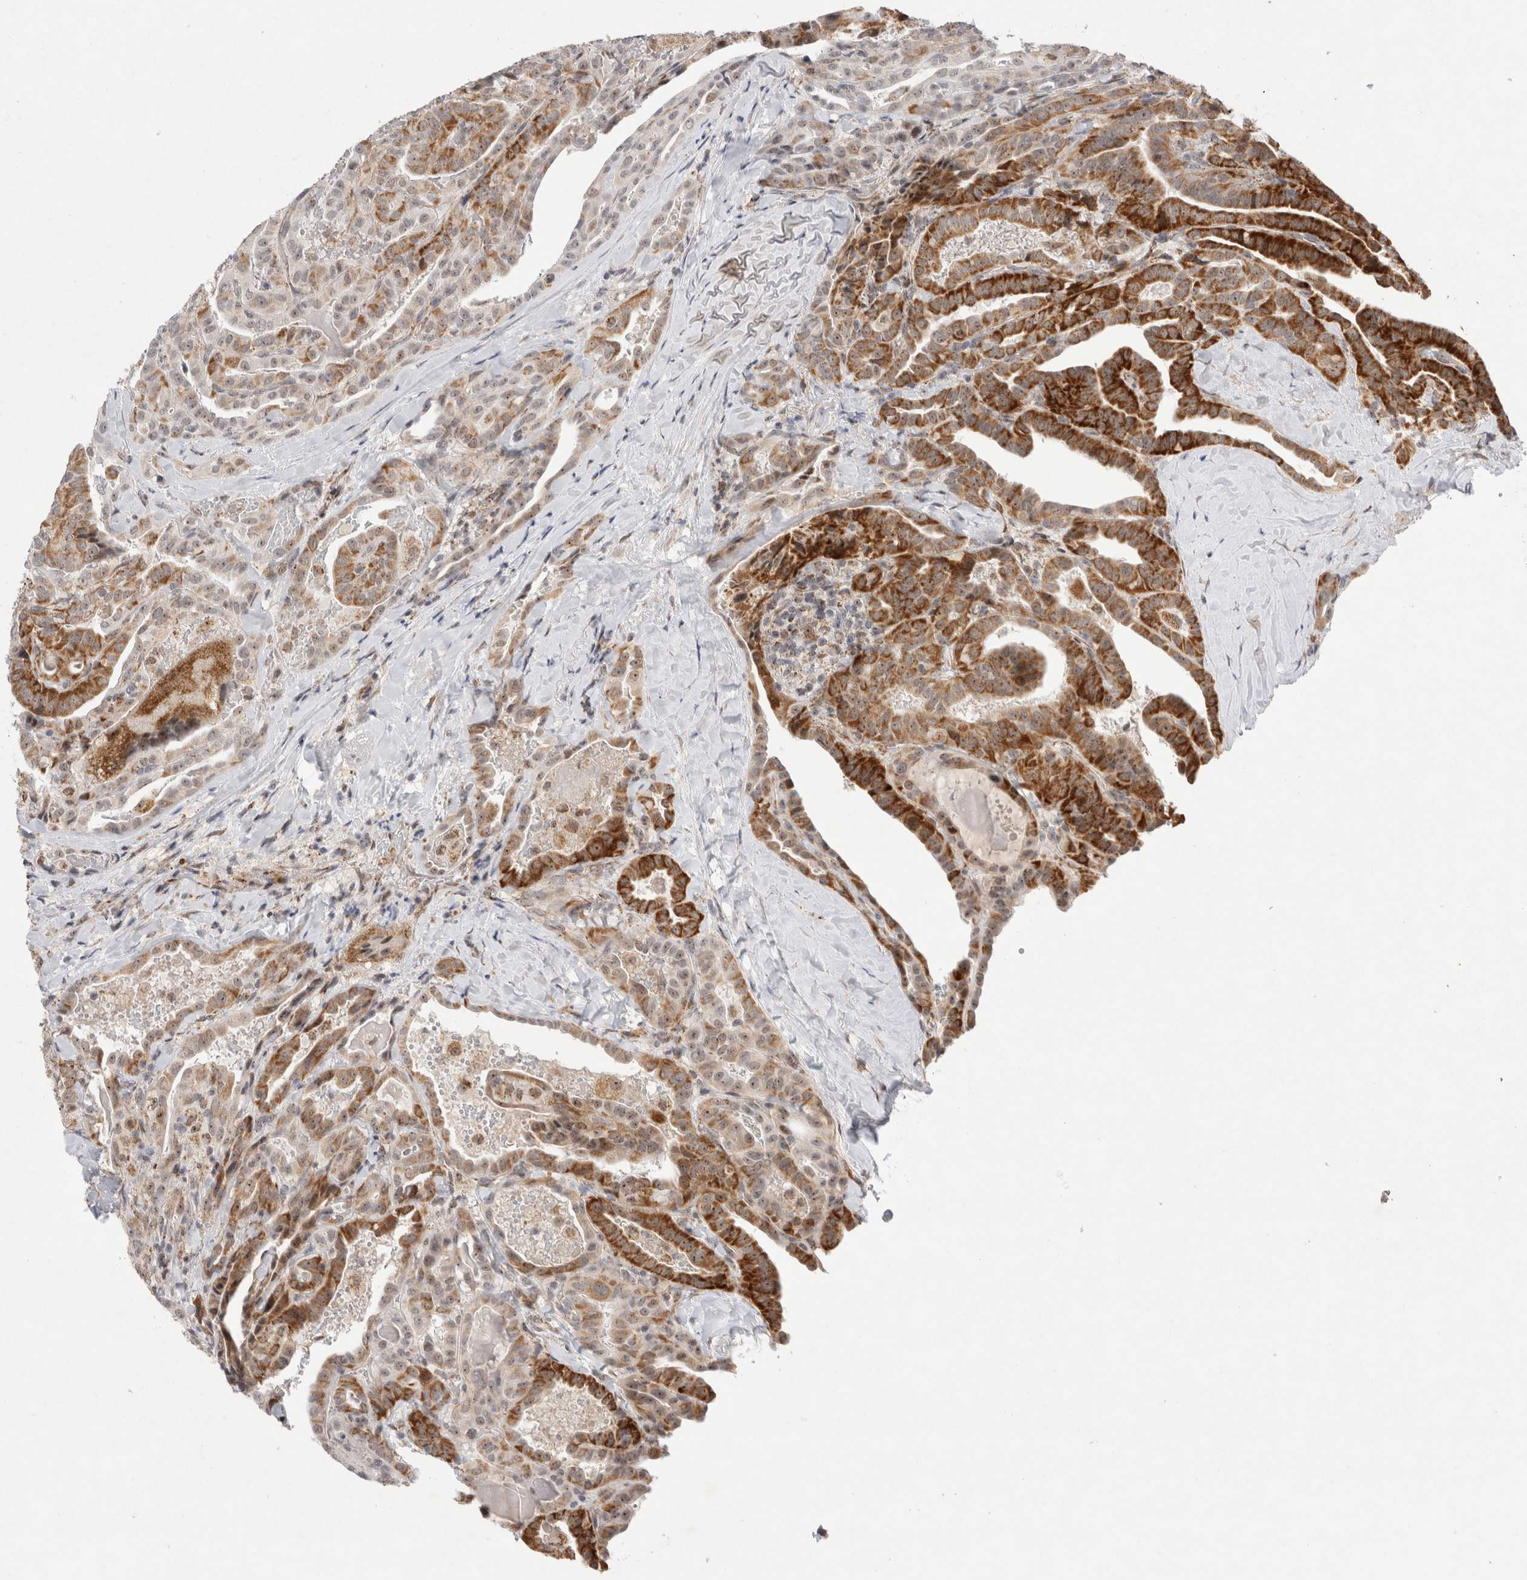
{"staining": {"intensity": "strong", "quantity": "25%-75%", "location": "cytoplasmic/membranous,nuclear"}, "tissue": "thyroid cancer", "cell_type": "Tumor cells", "image_type": "cancer", "snomed": [{"axis": "morphology", "description": "Papillary adenocarcinoma, NOS"}, {"axis": "topography", "description": "Thyroid gland"}], "caption": "A high amount of strong cytoplasmic/membranous and nuclear staining is seen in approximately 25%-75% of tumor cells in thyroid papillary adenocarcinoma tissue. Ihc stains the protein in brown and the nuclei are stained blue.", "gene": "MRPL37", "patient": {"sex": "male", "age": 77}}